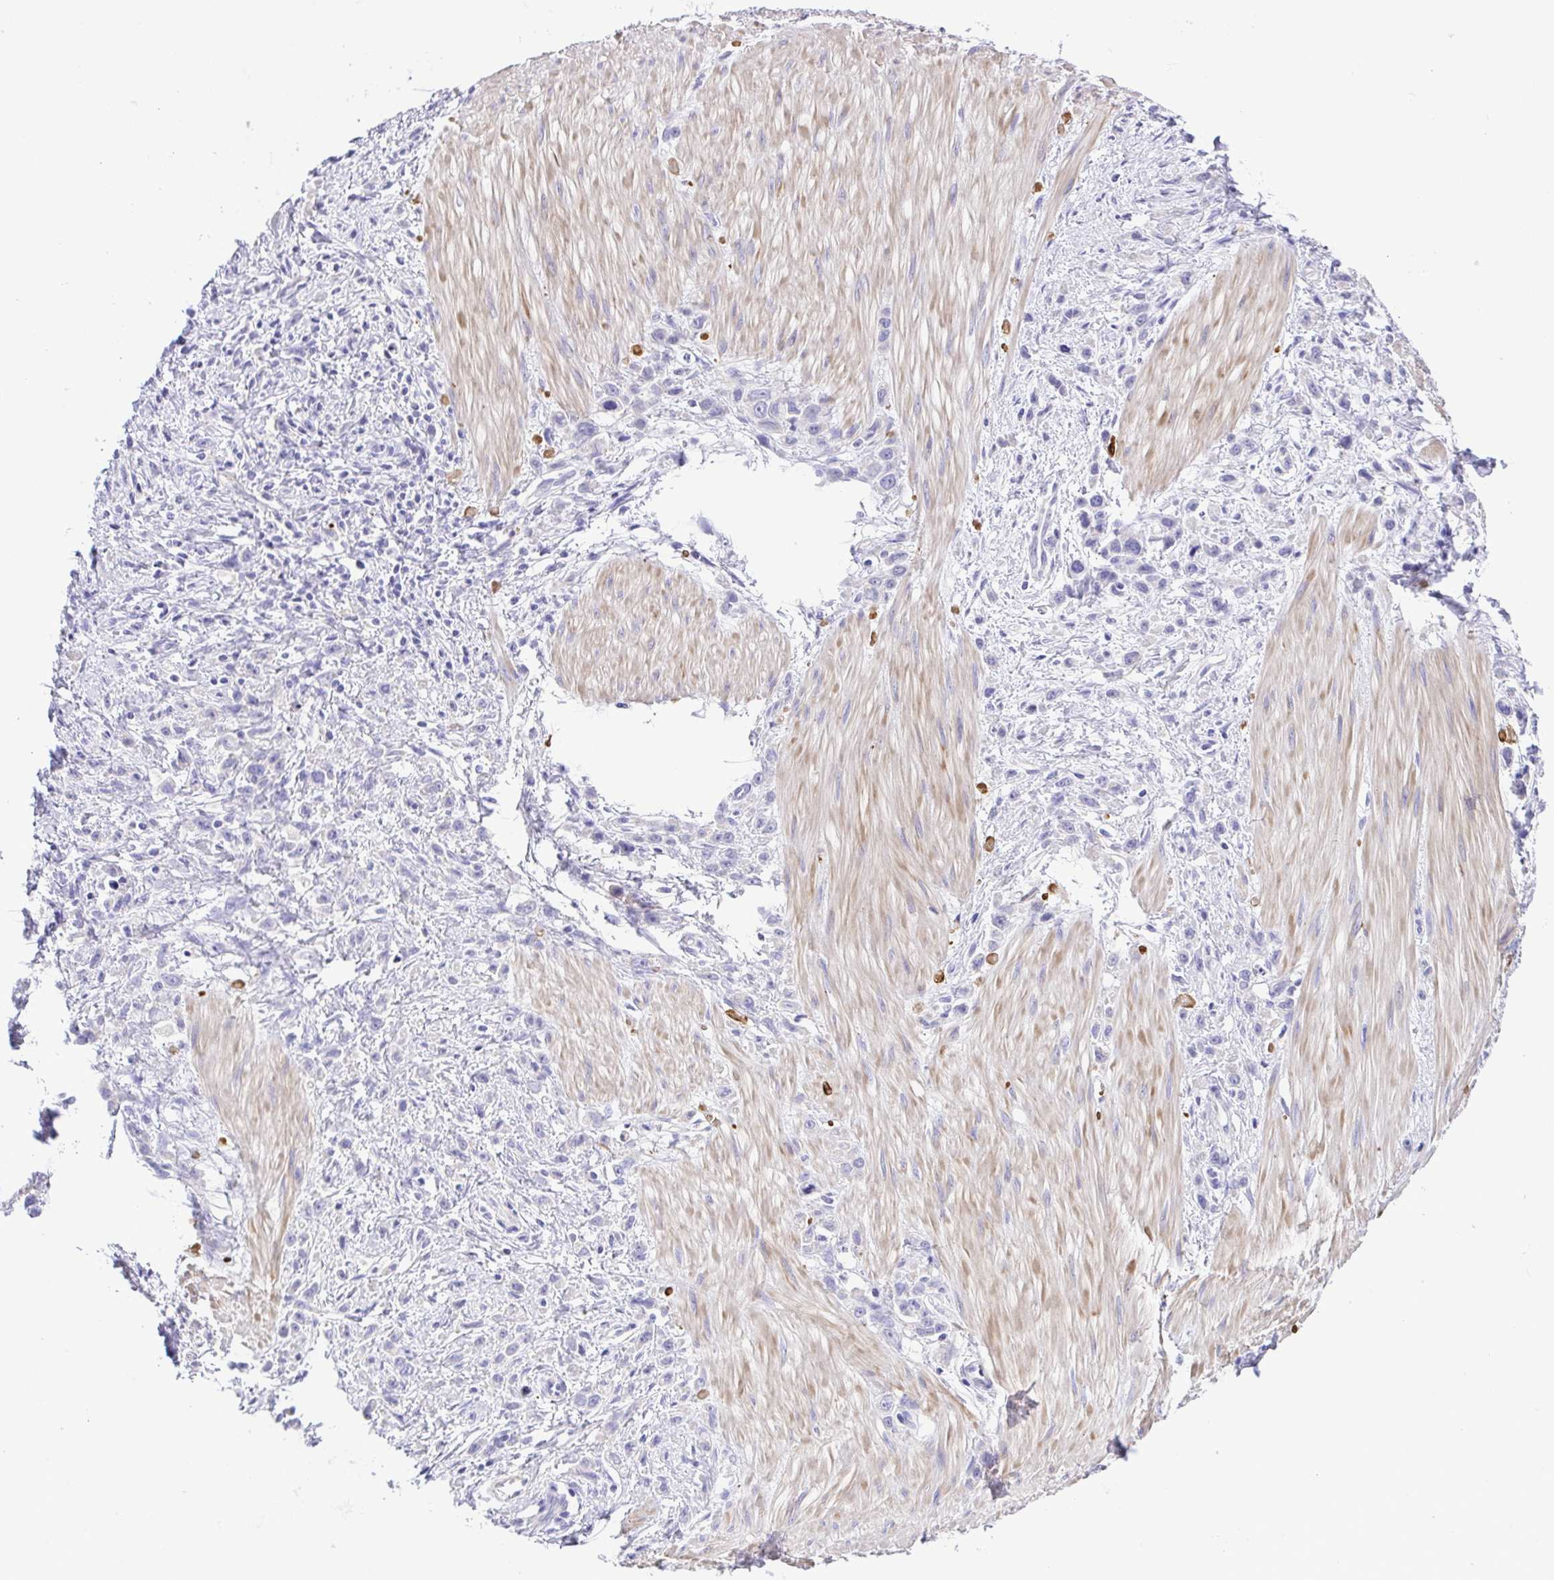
{"staining": {"intensity": "negative", "quantity": "none", "location": "none"}, "tissue": "stomach cancer", "cell_type": "Tumor cells", "image_type": "cancer", "snomed": [{"axis": "morphology", "description": "Adenocarcinoma, NOS"}, {"axis": "topography", "description": "Stomach"}], "caption": "IHC micrograph of neoplastic tissue: stomach cancer stained with DAB (3,3'-diaminobenzidine) exhibits no significant protein positivity in tumor cells.", "gene": "GABBR2", "patient": {"sex": "male", "age": 47}}